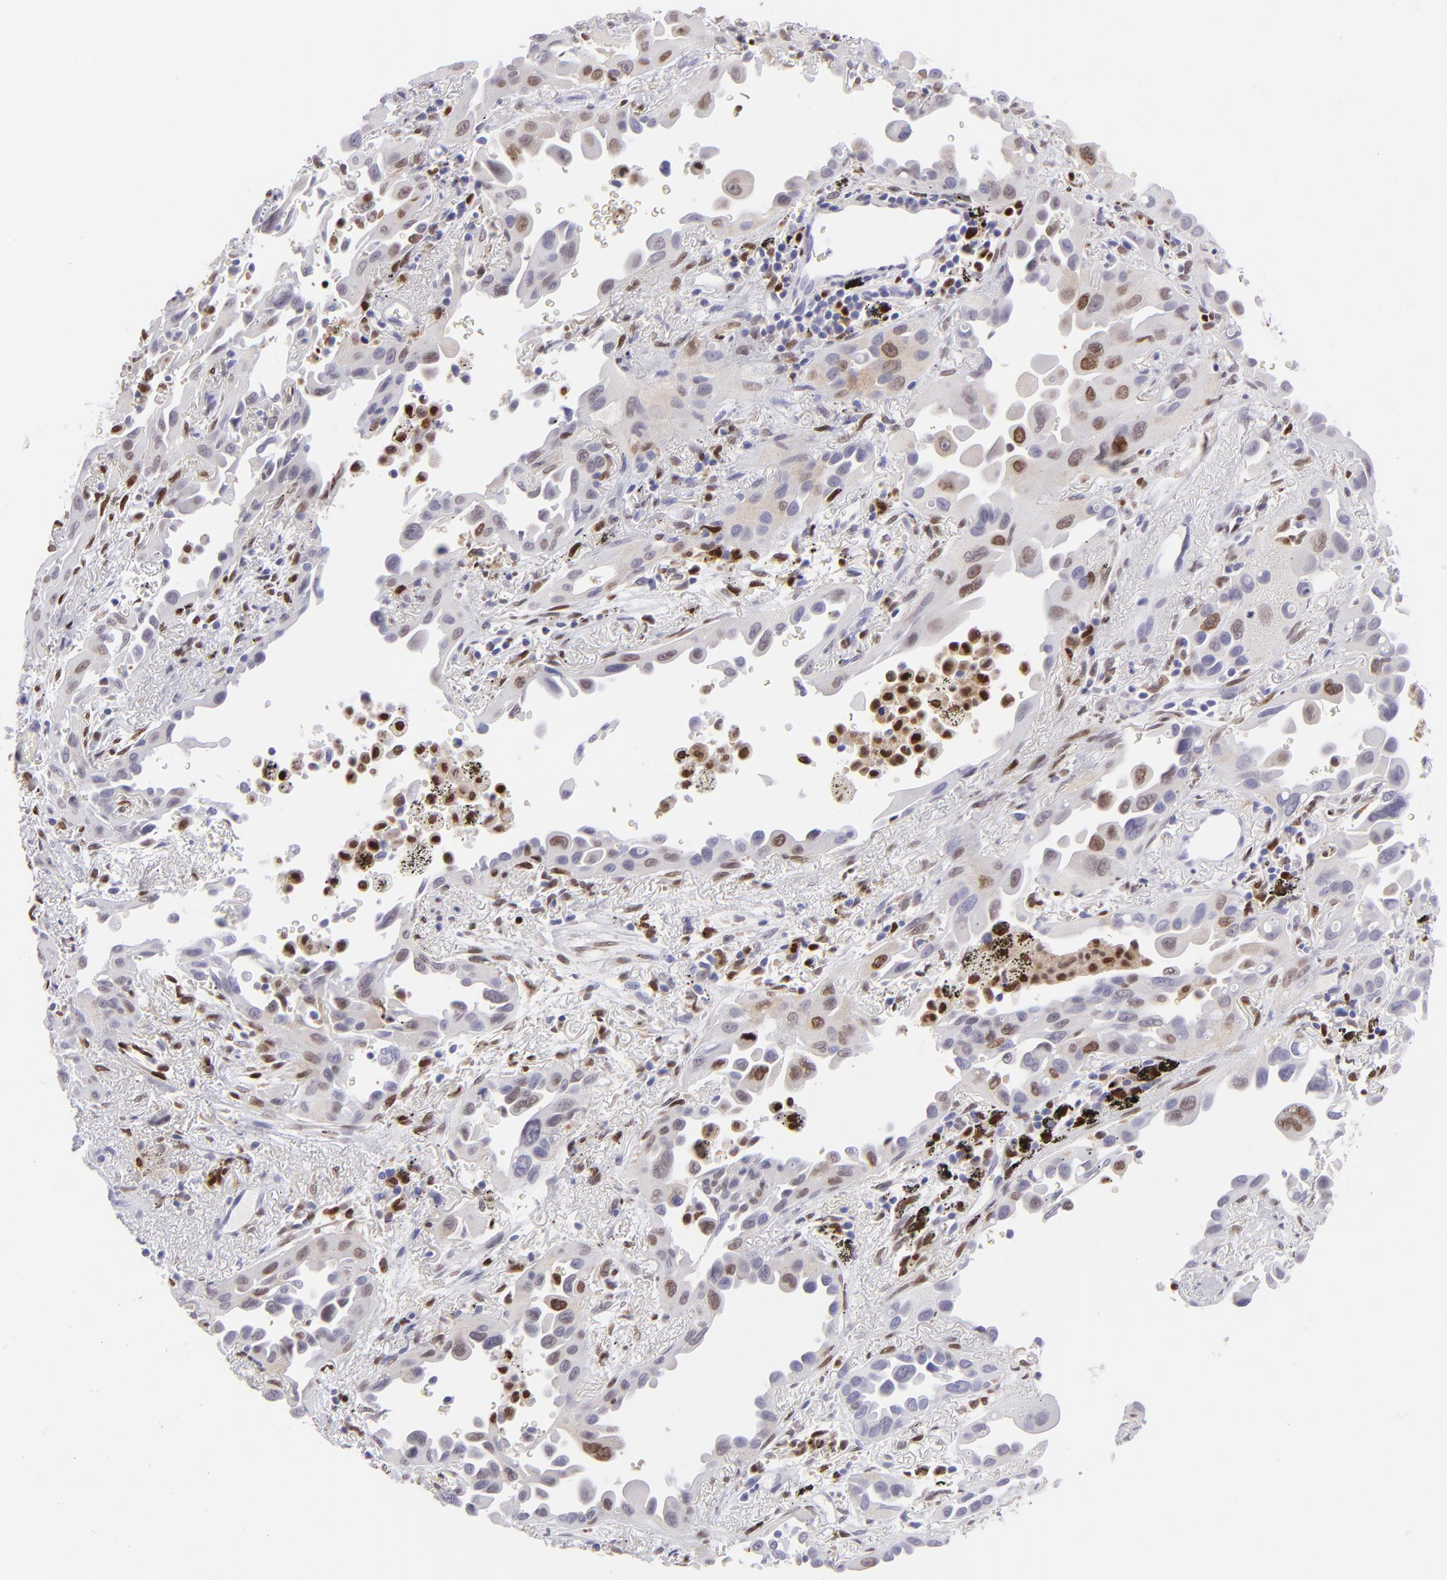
{"staining": {"intensity": "moderate", "quantity": "25%-75%", "location": "nuclear"}, "tissue": "lung cancer", "cell_type": "Tumor cells", "image_type": "cancer", "snomed": [{"axis": "morphology", "description": "Adenocarcinoma, NOS"}, {"axis": "topography", "description": "Lung"}], "caption": "IHC of human lung cancer (adenocarcinoma) shows medium levels of moderate nuclear expression in about 25%-75% of tumor cells.", "gene": "MITF", "patient": {"sex": "male", "age": 68}}